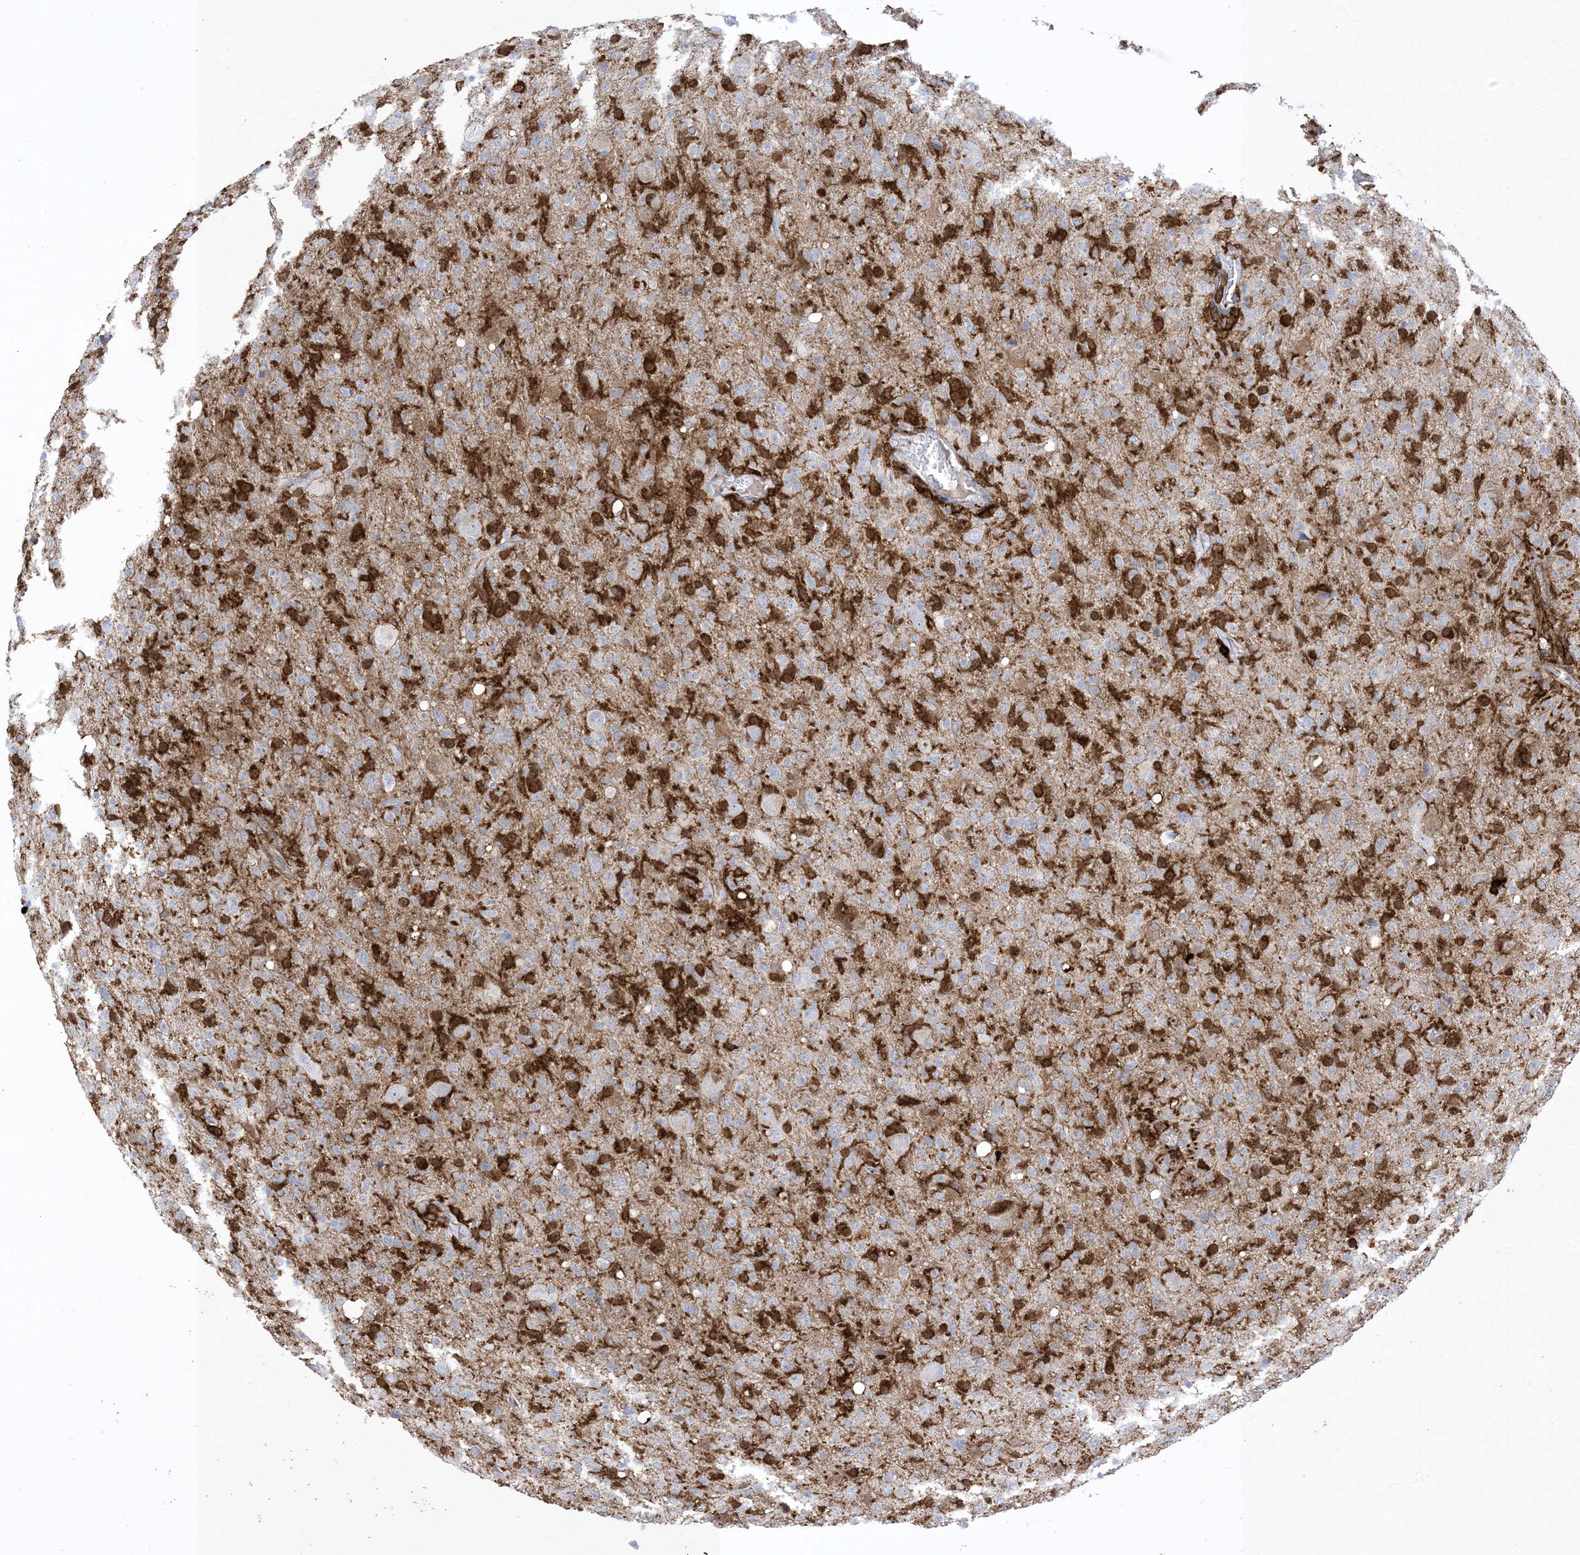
{"staining": {"intensity": "negative", "quantity": "none", "location": "none"}, "tissue": "glioma", "cell_type": "Tumor cells", "image_type": "cancer", "snomed": [{"axis": "morphology", "description": "Glioma, malignant, High grade"}, {"axis": "topography", "description": "Brain"}], "caption": "Immunohistochemistry histopathology image of glioma stained for a protein (brown), which reveals no expression in tumor cells.", "gene": "GSN", "patient": {"sex": "female", "age": 57}}